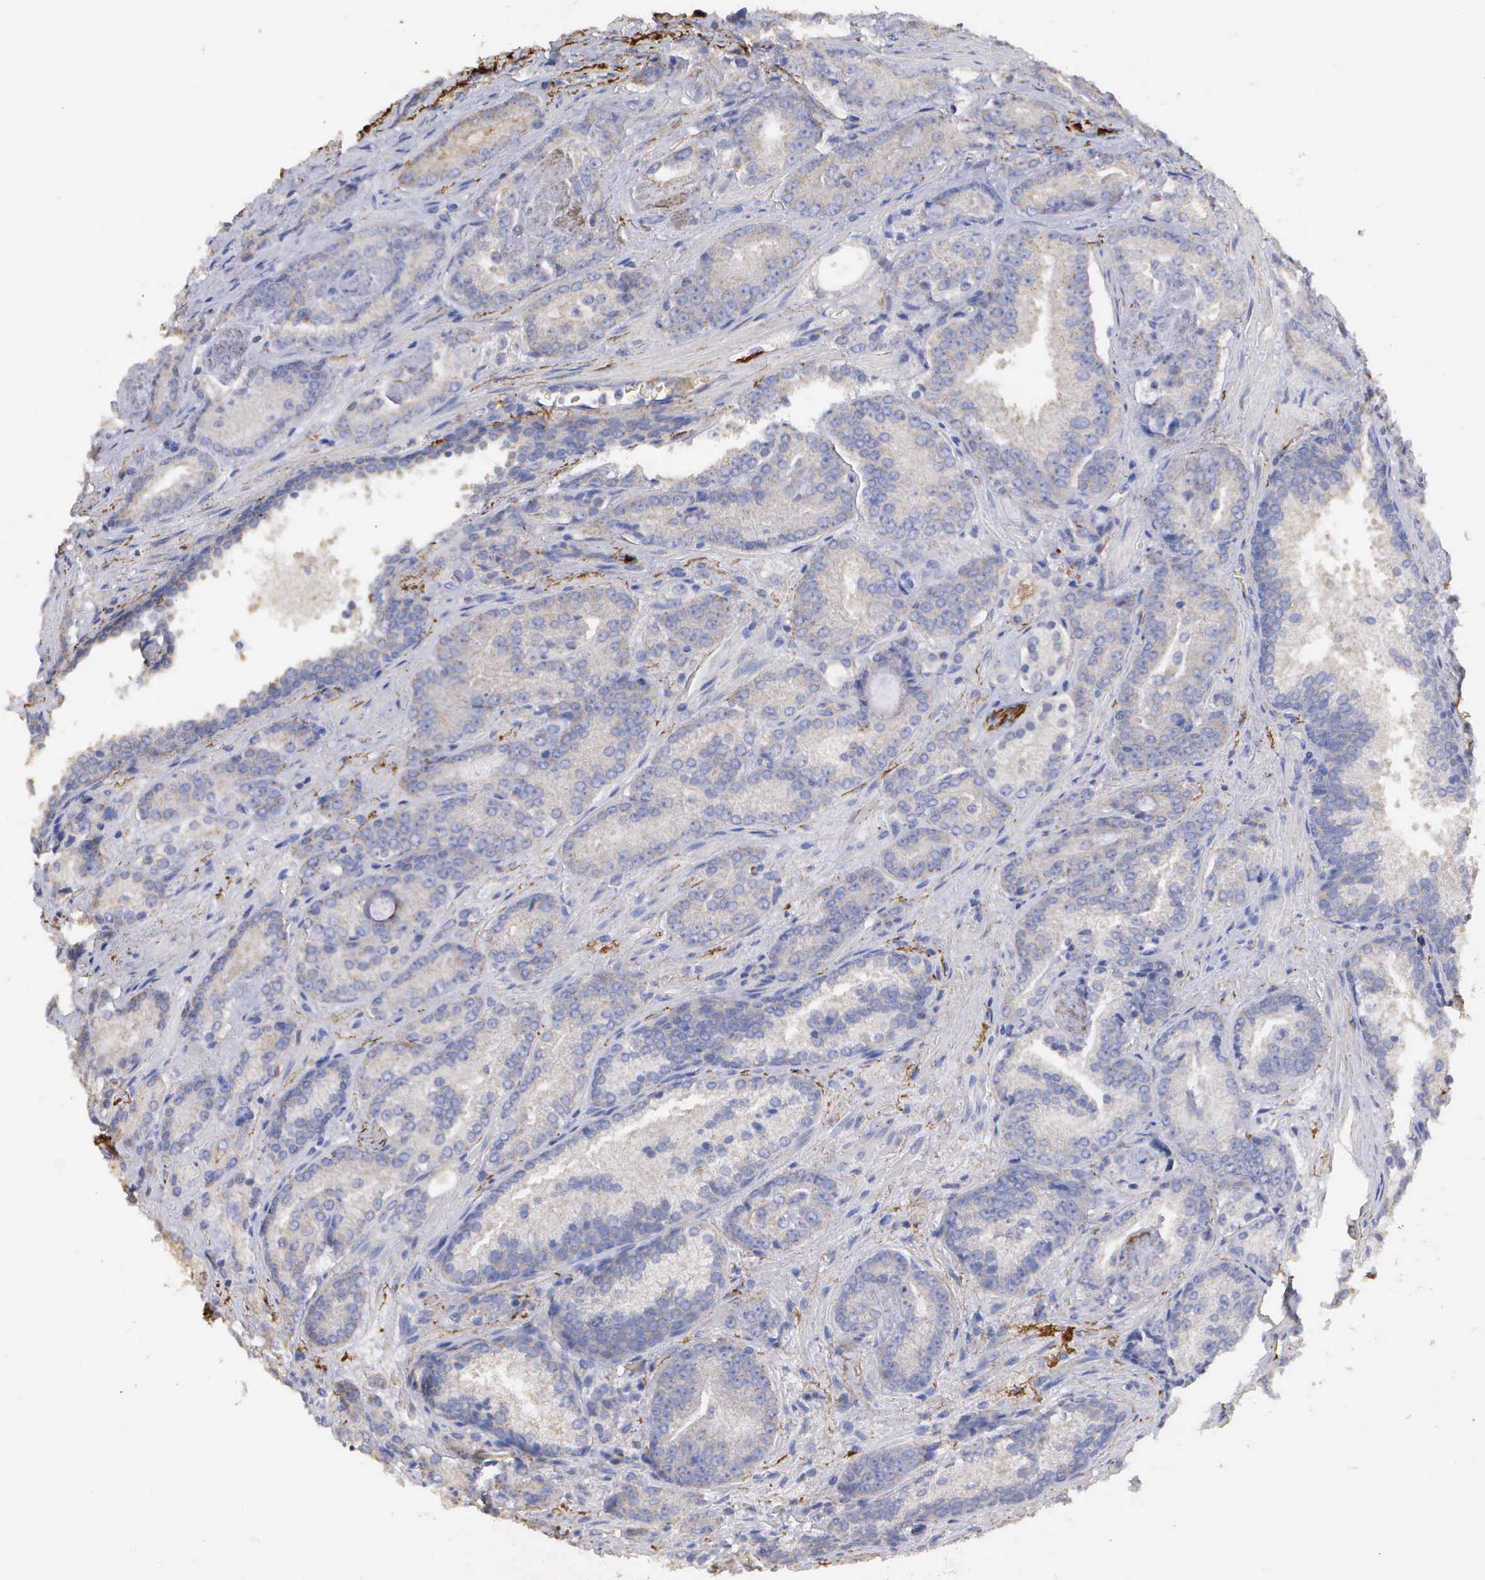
{"staining": {"intensity": "negative", "quantity": "none", "location": "none"}, "tissue": "prostate cancer", "cell_type": "Tumor cells", "image_type": "cancer", "snomed": [{"axis": "morphology", "description": "Adenocarcinoma, Medium grade"}, {"axis": "topography", "description": "Prostate"}], "caption": "Immunohistochemical staining of medium-grade adenocarcinoma (prostate) reveals no significant positivity in tumor cells.", "gene": "CLU", "patient": {"sex": "male", "age": 68}}